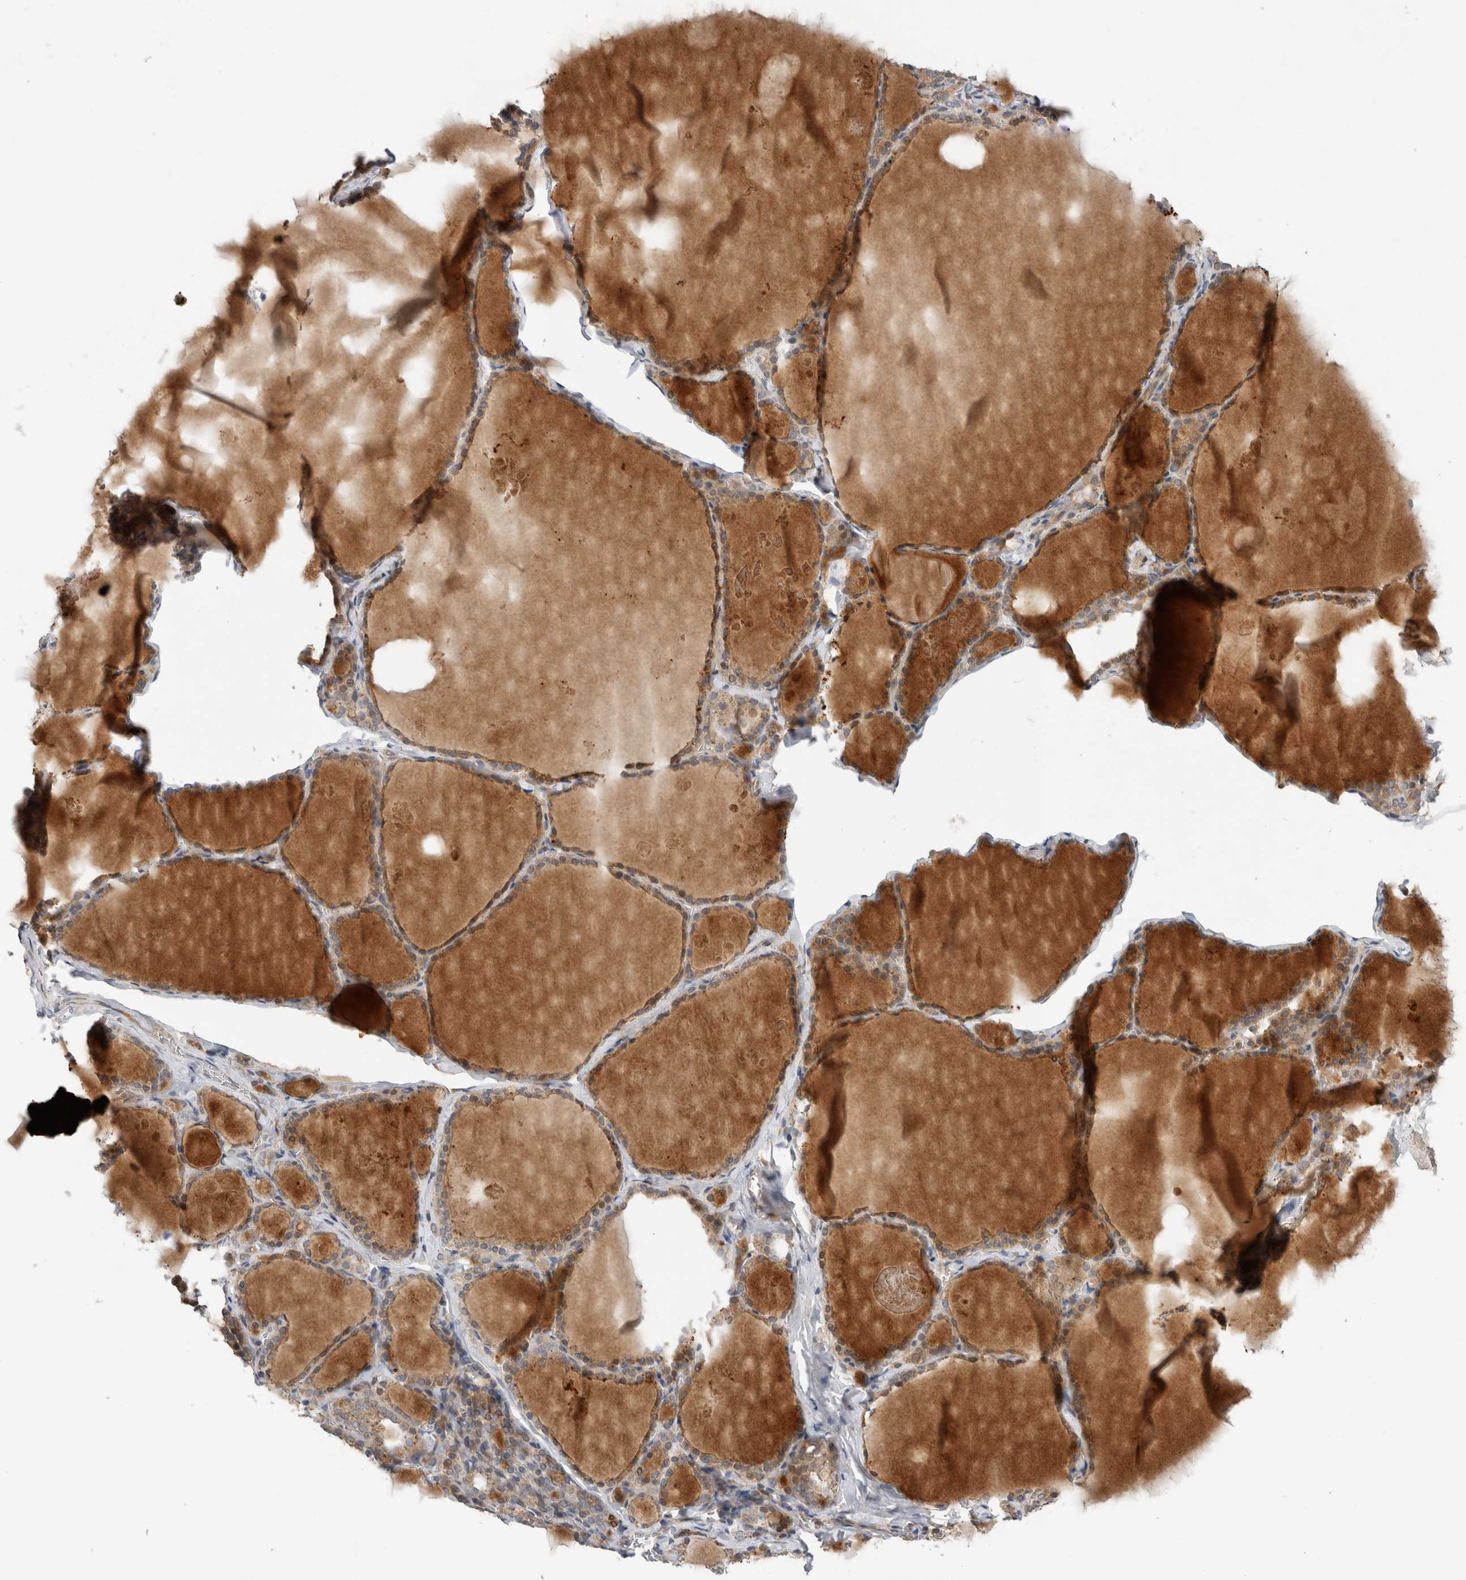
{"staining": {"intensity": "weak", "quantity": "25%-75%", "location": "cytoplasmic/membranous"}, "tissue": "thyroid gland", "cell_type": "Glandular cells", "image_type": "normal", "snomed": [{"axis": "morphology", "description": "Normal tissue, NOS"}, {"axis": "topography", "description": "Thyroid gland"}], "caption": "A brown stain highlights weak cytoplasmic/membranous positivity of a protein in glandular cells of normal thyroid gland. (DAB (3,3'-diaminobenzidine) IHC with brightfield microscopy, high magnification).", "gene": "ARMC9", "patient": {"sex": "male", "age": 56}}